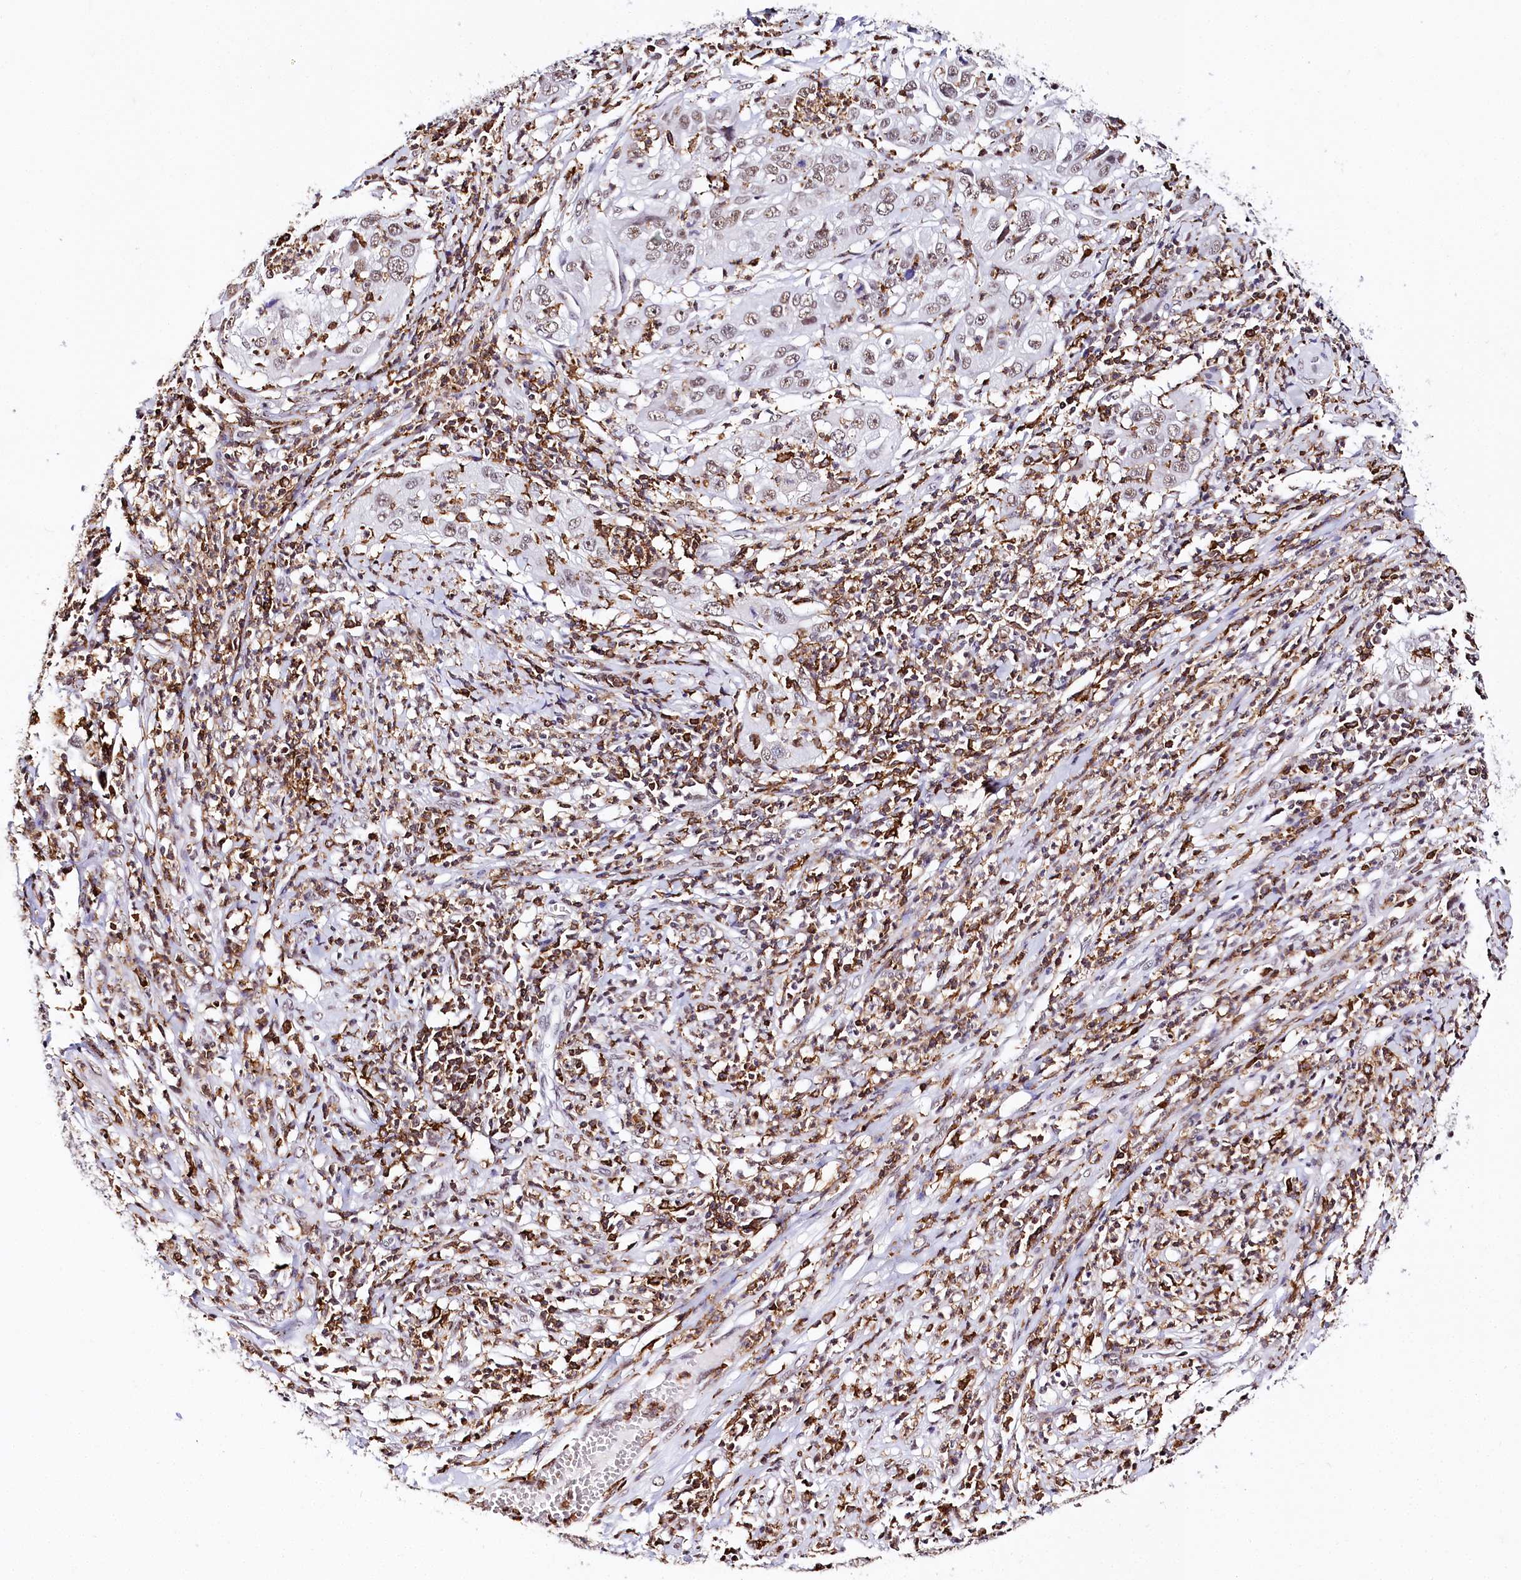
{"staining": {"intensity": "moderate", "quantity": ">75%", "location": "nuclear"}, "tissue": "cervical cancer", "cell_type": "Tumor cells", "image_type": "cancer", "snomed": [{"axis": "morphology", "description": "Squamous cell carcinoma, NOS"}, {"axis": "topography", "description": "Cervix"}], "caption": "Moderate nuclear staining is seen in about >75% of tumor cells in cervical cancer (squamous cell carcinoma).", "gene": "BARD1", "patient": {"sex": "female", "age": 32}}